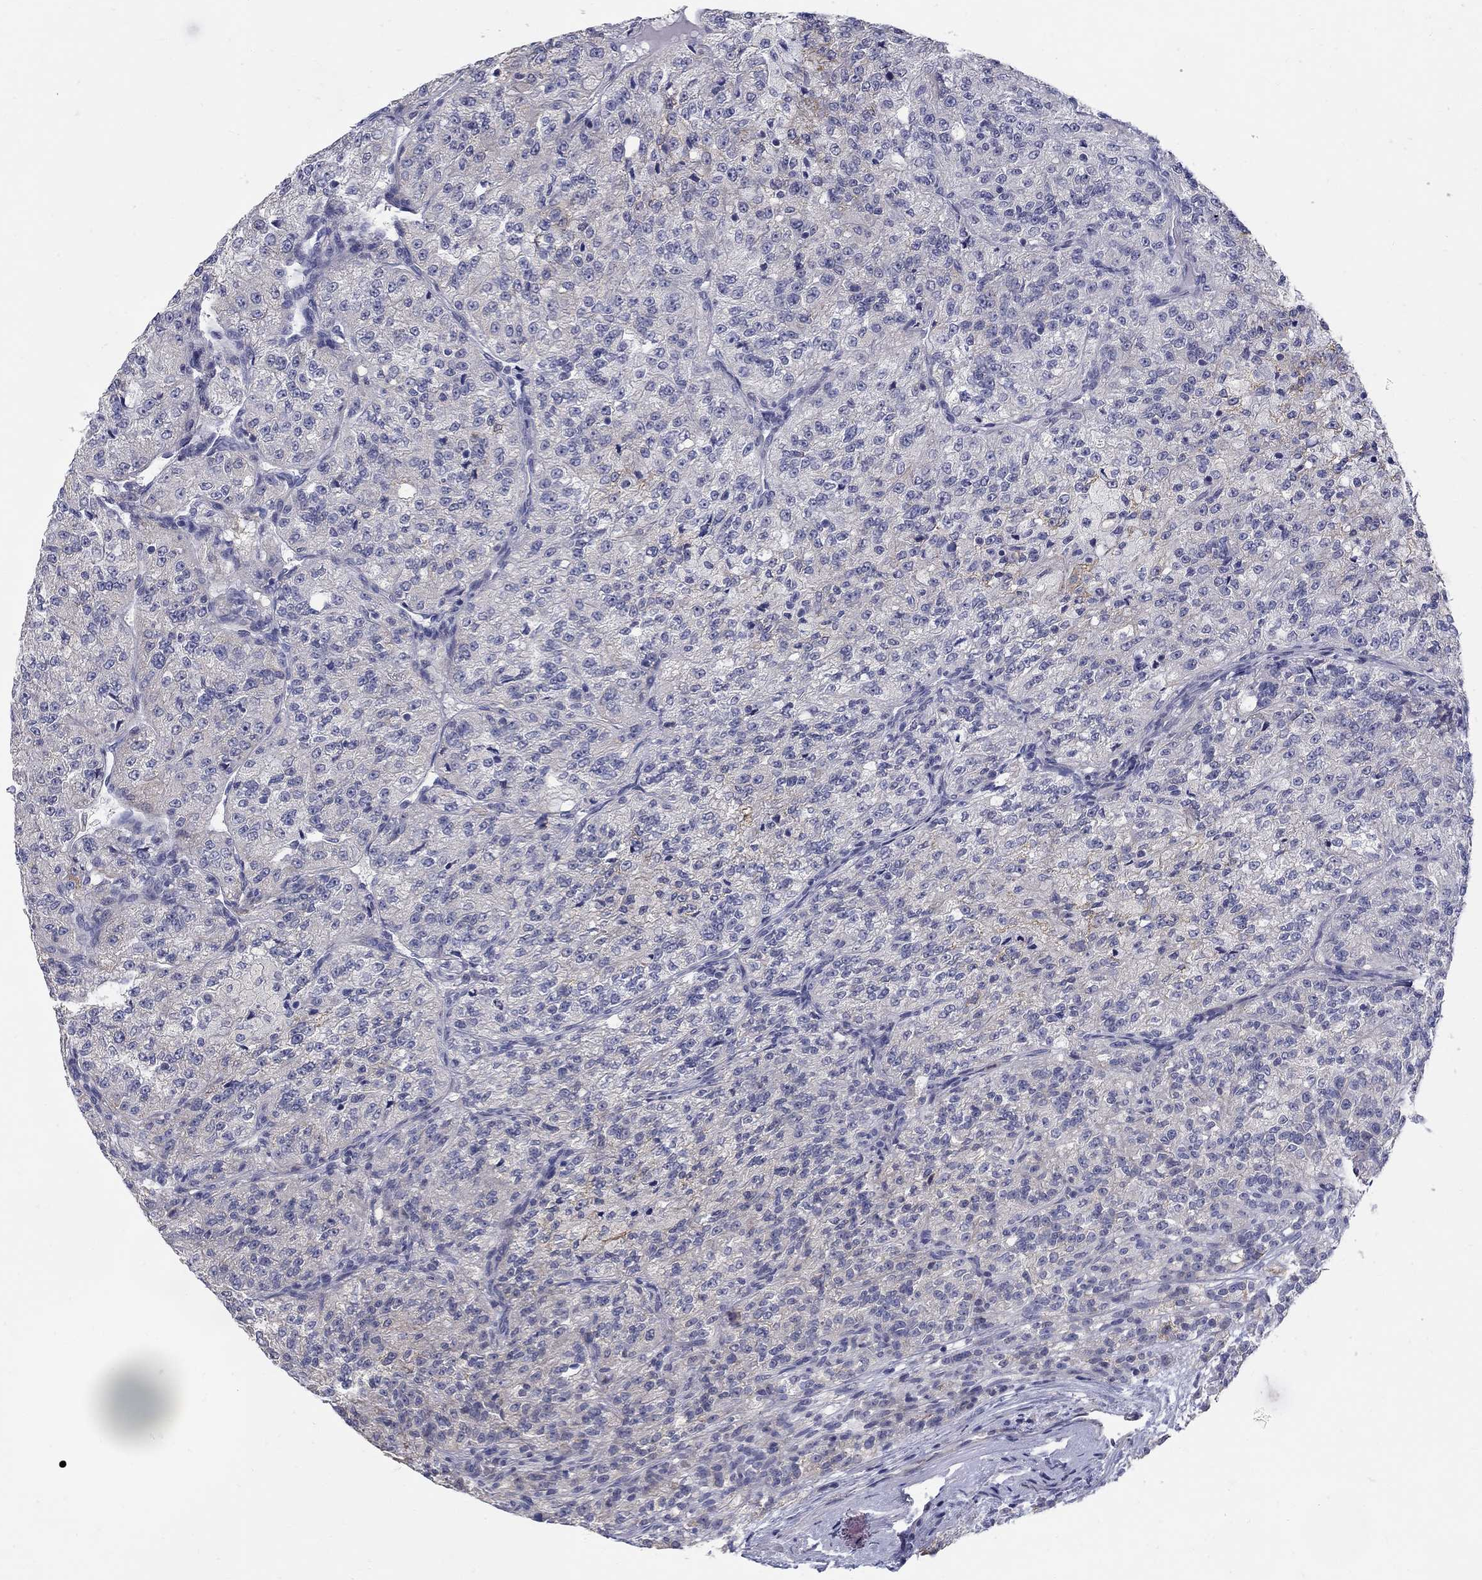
{"staining": {"intensity": "negative", "quantity": "none", "location": "none"}, "tissue": "renal cancer", "cell_type": "Tumor cells", "image_type": "cancer", "snomed": [{"axis": "morphology", "description": "Adenocarcinoma, NOS"}, {"axis": "topography", "description": "Kidney"}], "caption": "Tumor cells show no significant staining in renal adenocarcinoma.", "gene": "ABCA4", "patient": {"sex": "female", "age": 63}}